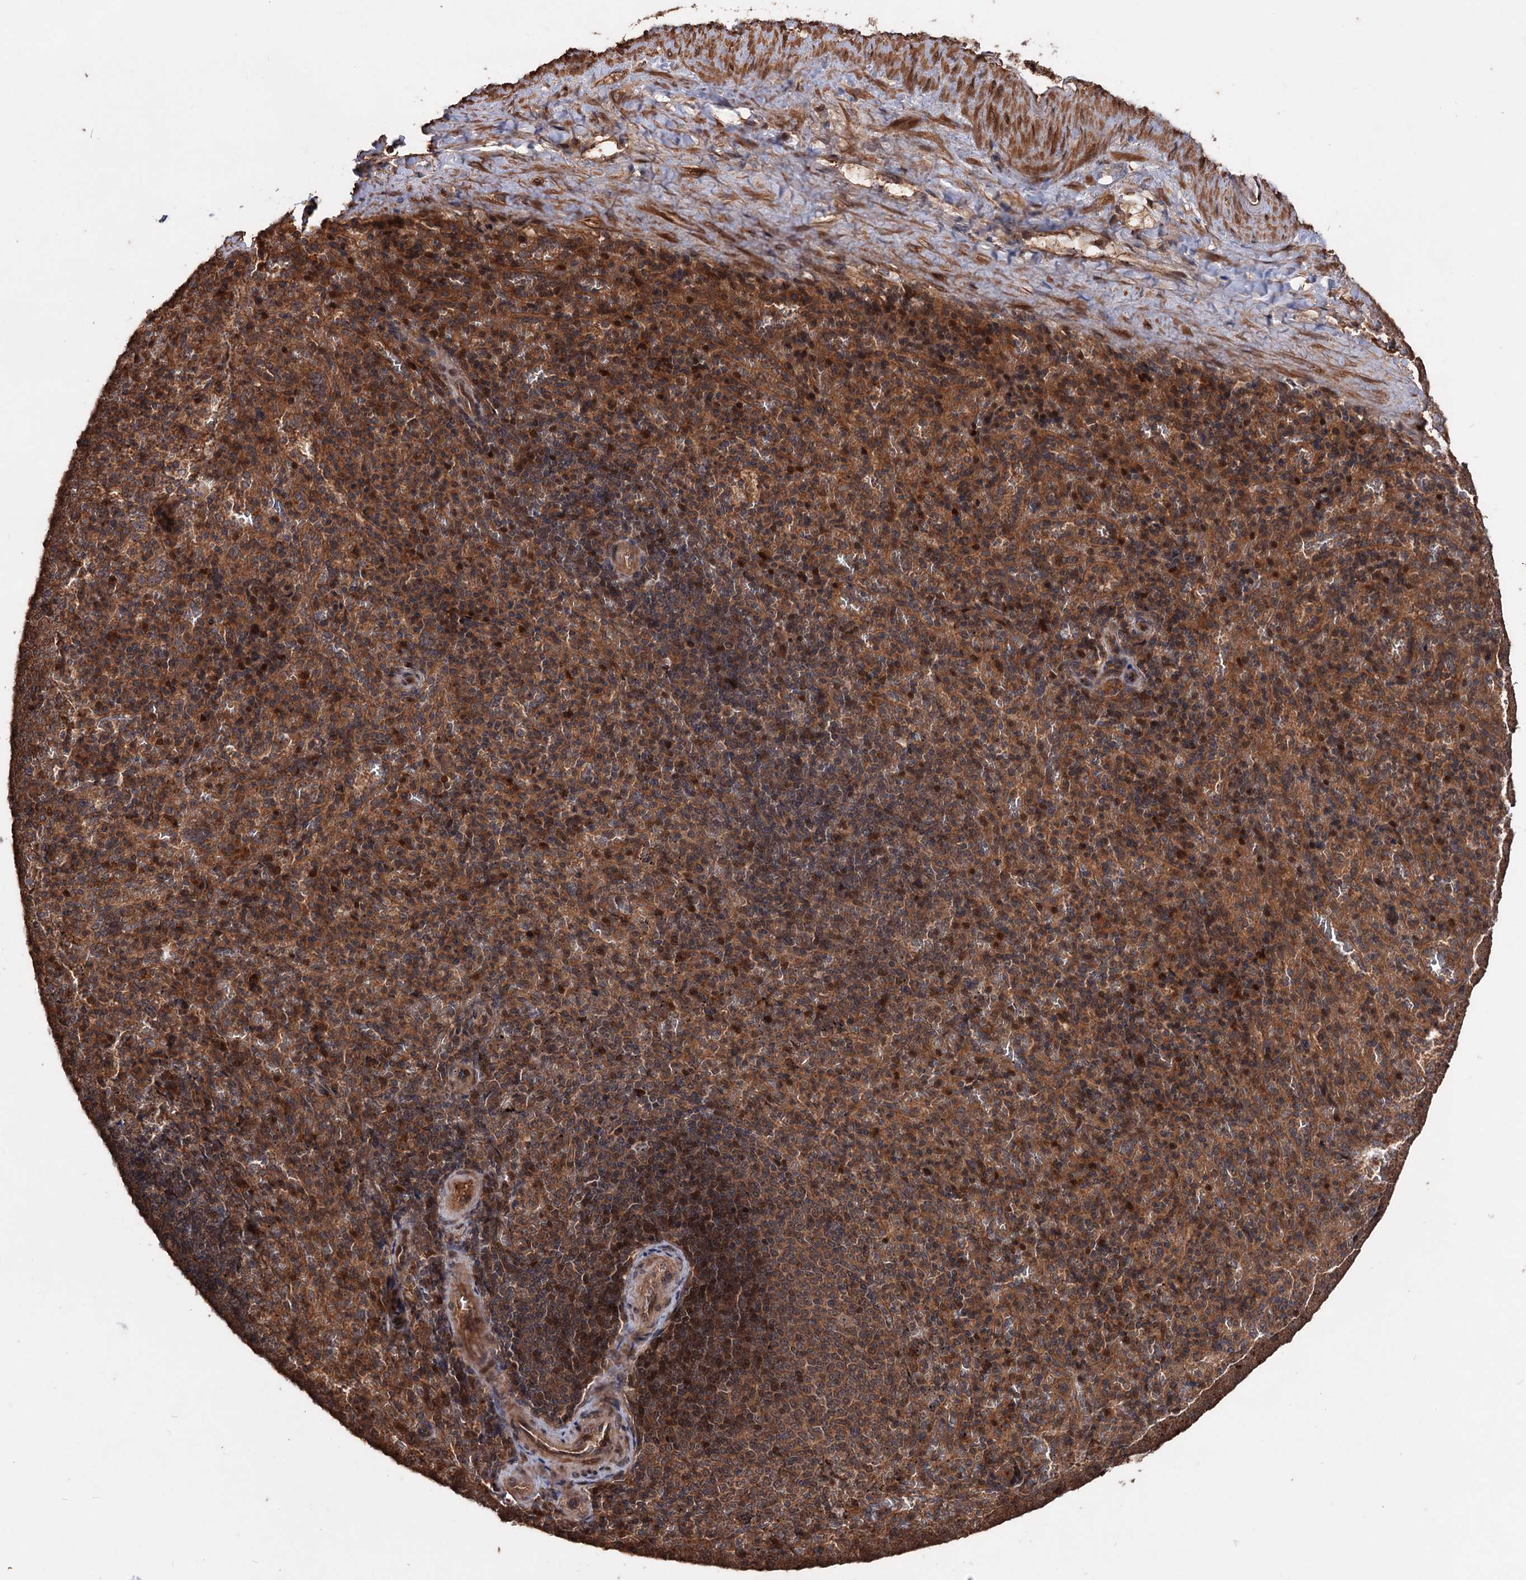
{"staining": {"intensity": "moderate", "quantity": "25%-75%", "location": "cytoplasmic/membranous"}, "tissue": "spleen", "cell_type": "Cells in red pulp", "image_type": "normal", "snomed": [{"axis": "morphology", "description": "Normal tissue, NOS"}, {"axis": "topography", "description": "Spleen"}], "caption": "Immunohistochemical staining of normal spleen reveals medium levels of moderate cytoplasmic/membranous positivity in approximately 25%-75% of cells in red pulp.", "gene": "ADK", "patient": {"sex": "female", "age": 21}}